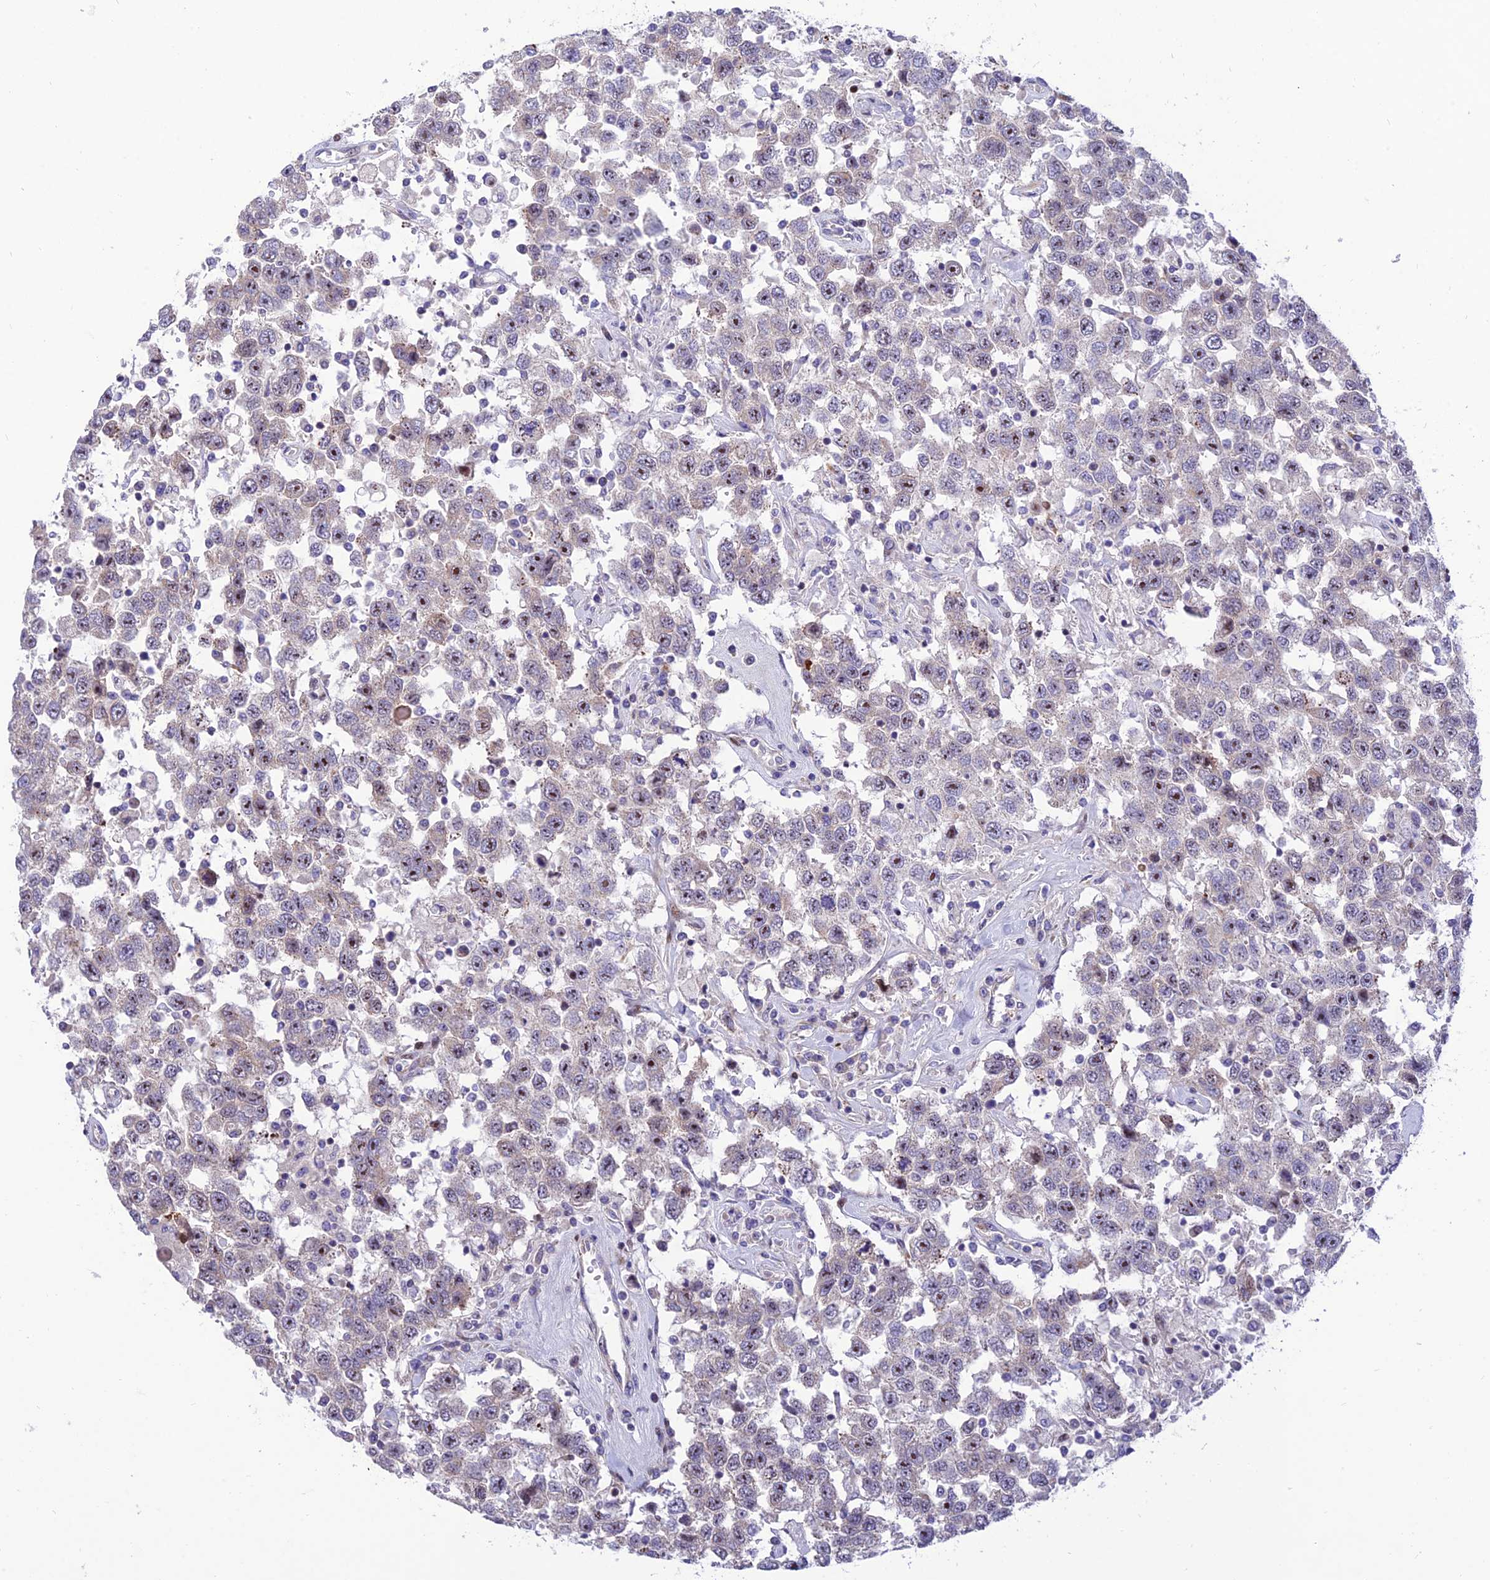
{"staining": {"intensity": "moderate", "quantity": "<25%", "location": "nuclear"}, "tissue": "testis cancer", "cell_type": "Tumor cells", "image_type": "cancer", "snomed": [{"axis": "morphology", "description": "Seminoma, NOS"}, {"axis": "topography", "description": "Testis"}], "caption": "Immunohistochemistry photomicrograph of neoplastic tissue: testis cancer stained using immunohistochemistry demonstrates low levels of moderate protein expression localized specifically in the nuclear of tumor cells, appearing as a nuclear brown color.", "gene": "KBTBD7", "patient": {"sex": "male", "age": 41}}